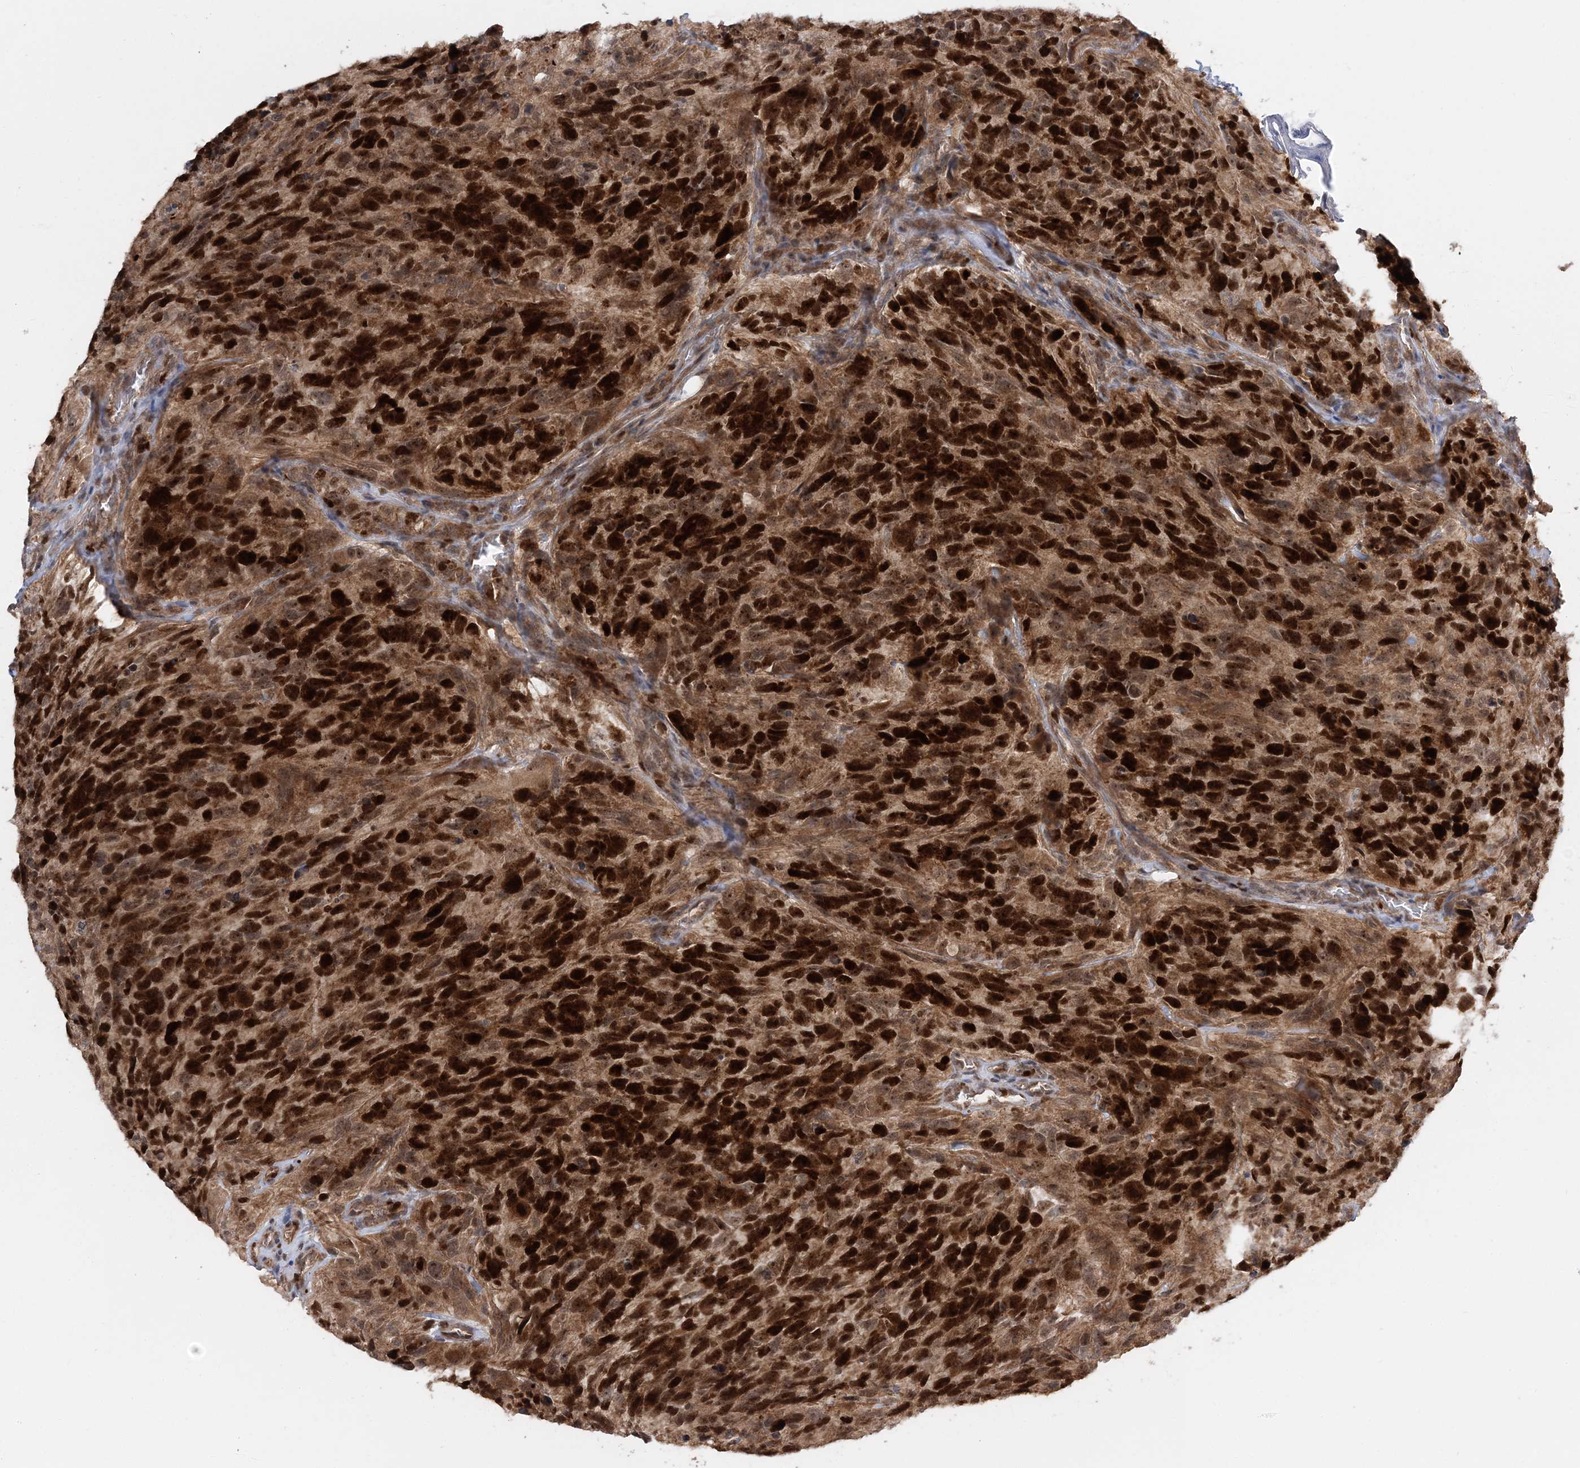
{"staining": {"intensity": "strong", "quantity": ">75%", "location": "cytoplasmic/membranous,nuclear"}, "tissue": "glioma", "cell_type": "Tumor cells", "image_type": "cancer", "snomed": [{"axis": "morphology", "description": "Glioma, malignant, High grade"}, {"axis": "topography", "description": "Brain"}], "caption": "Protein expression by IHC exhibits strong cytoplasmic/membranous and nuclear staining in approximately >75% of tumor cells in glioma. The protein of interest is stained brown, and the nuclei are stained in blue (DAB IHC with brightfield microscopy, high magnification).", "gene": "KIF4A", "patient": {"sex": "male", "age": 69}}